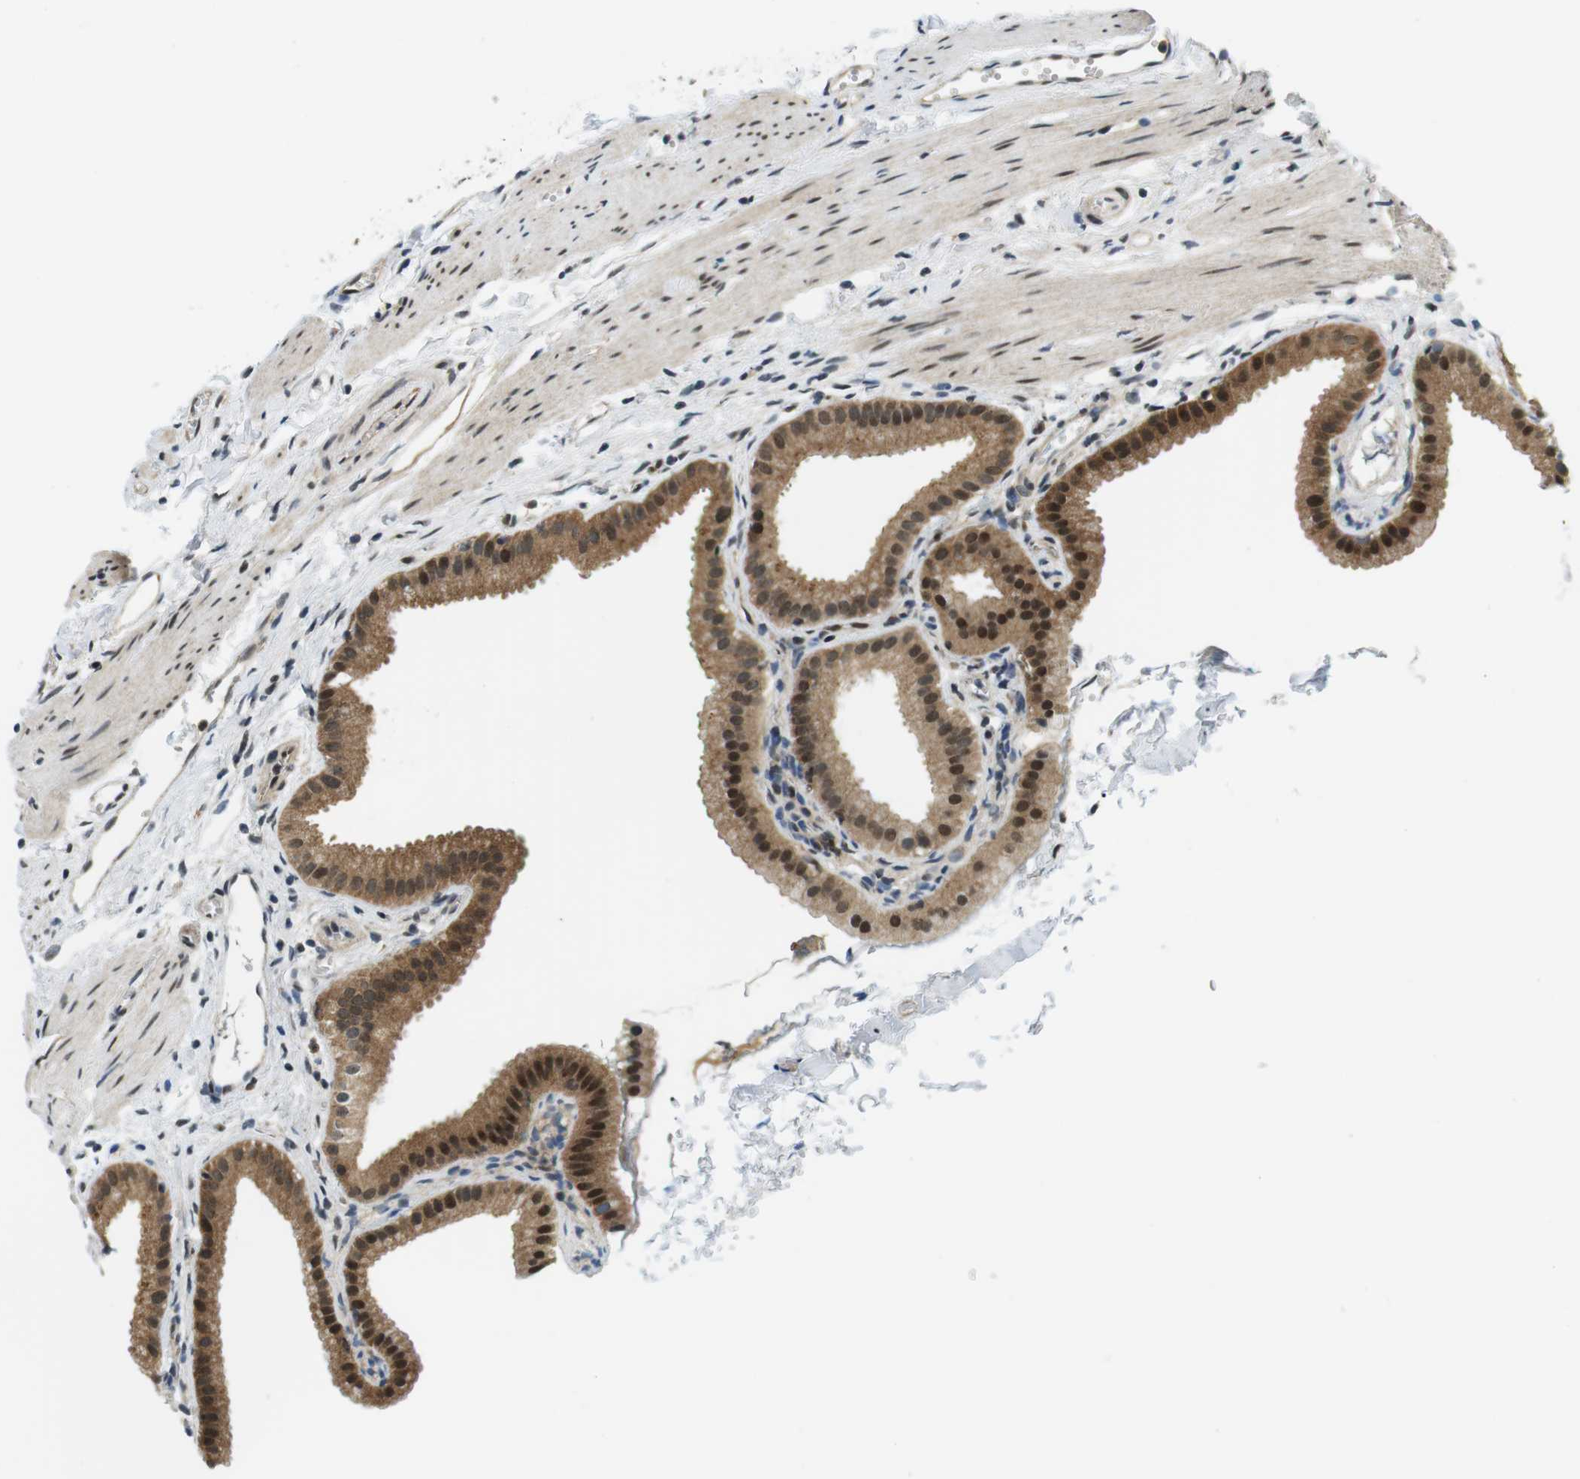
{"staining": {"intensity": "strong", "quantity": ">75%", "location": "cytoplasmic/membranous,nuclear"}, "tissue": "gallbladder", "cell_type": "Glandular cells", "image_type": "normal", "snomed": [{"axis": "morphology", "description": "Normal tissue, NOS"}, {"axis": "topography", "description": "Gallbladder"}], "caption": "Glandular cells demonstrate high levels of strong cytoplasmic/membranous,nuclear staining in approximately >75% of cells in normal gallbladder.", "gene": "CSNK2B", "patient": {"sex": "female", "age": 64}}